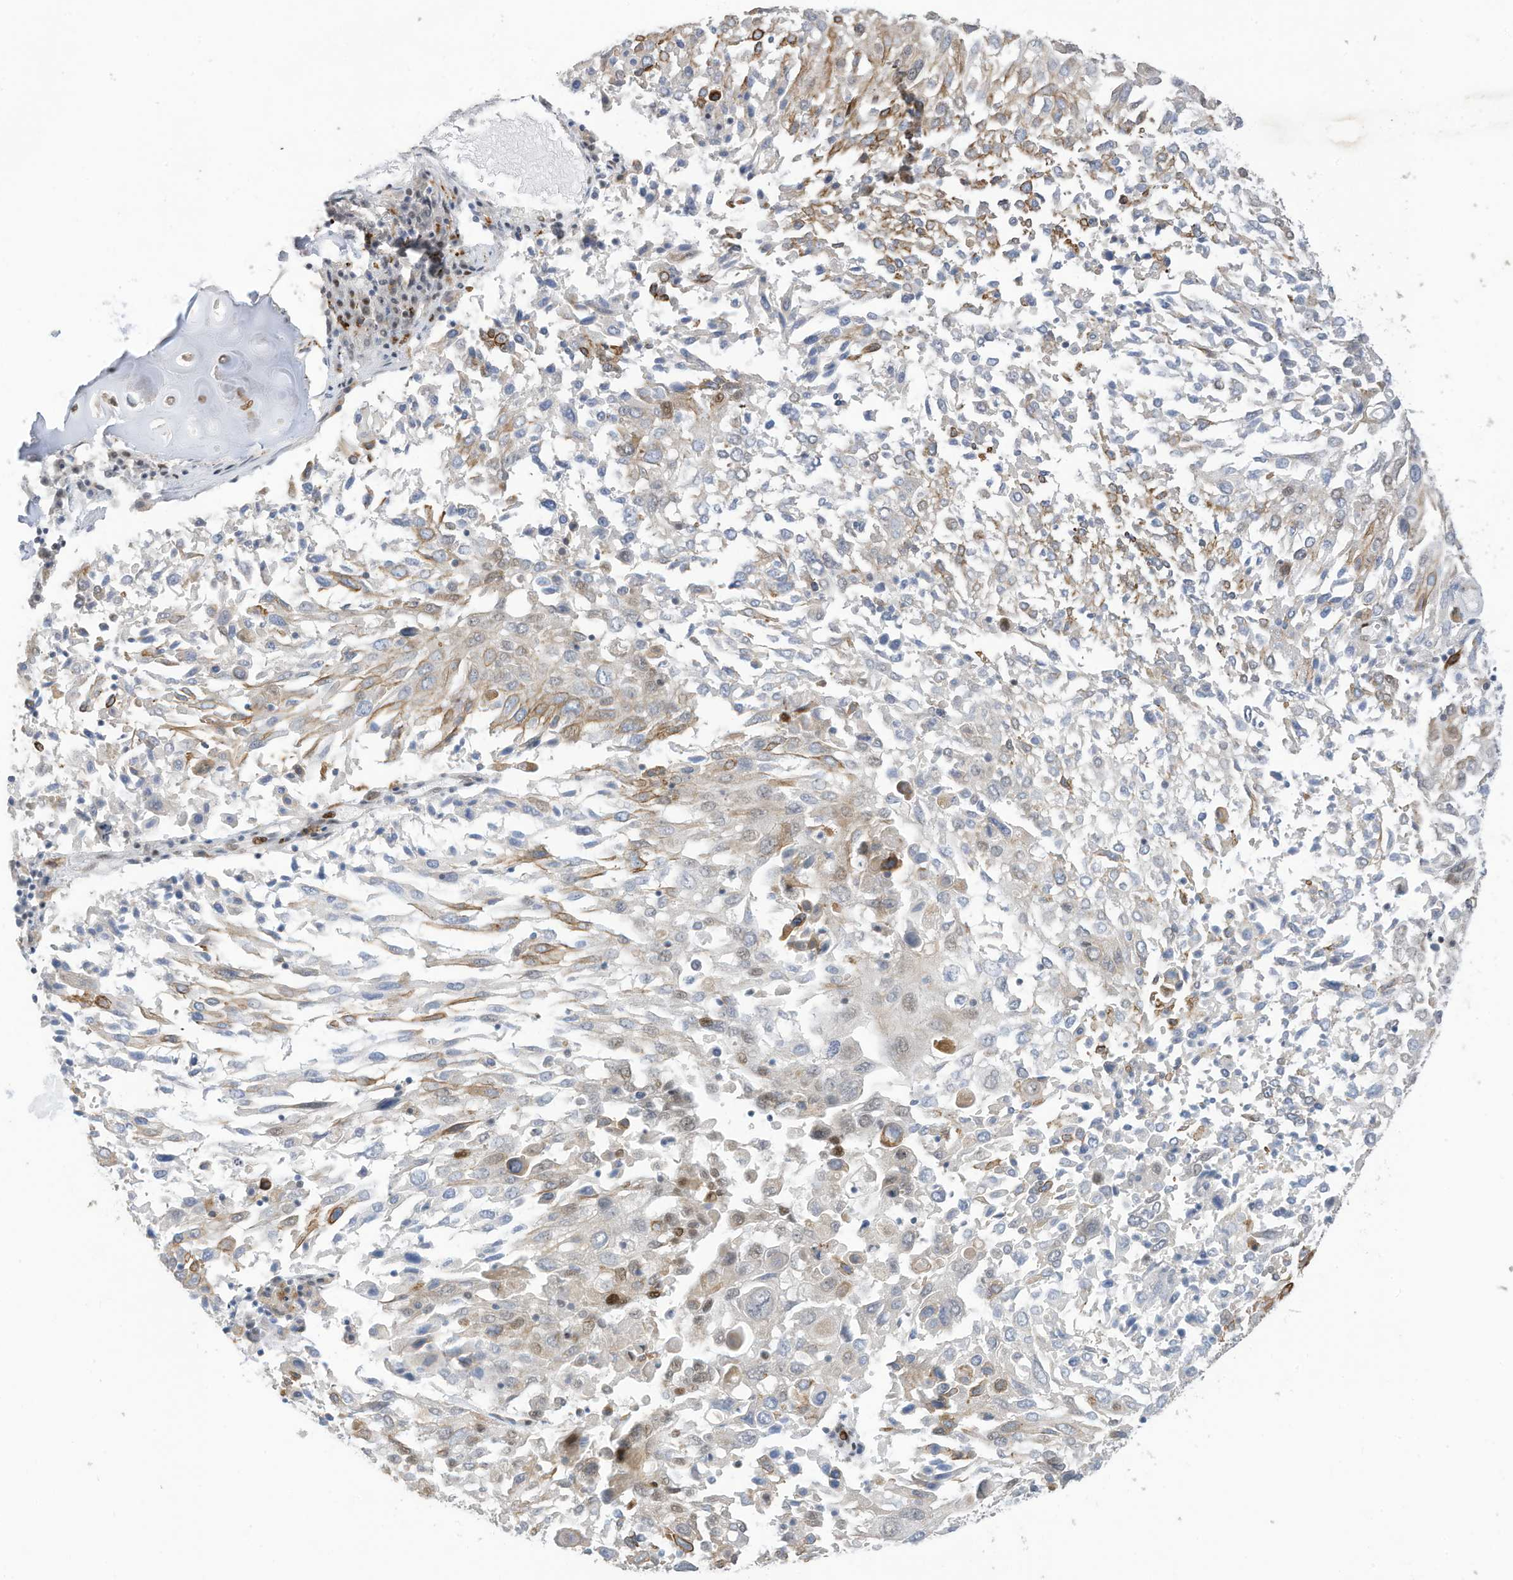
{"staining": {"intensity": "moderate", "quantity": "25%-75%", "location": "cytoplasmic/membranous"}, "tissue": "lung cancer", "cell_type": "Tumor cells", "image_type": "cancer", "snomed": [{"axis": "morphology", "description": "Squamous cell carcinoma, NOS"}, {"axis": "topography", "description": "Lung"}], "caption": "This photomicrograph demonstrates immunohistochemistry staining of human lung cancer (squamous cell carcinoma), with medium moderate cytoplasmic/membranous positivity in approximately 25%-75% of tumor cells.", "gene": "RABL3", "patient": {"sex": "male", "age": 65}}